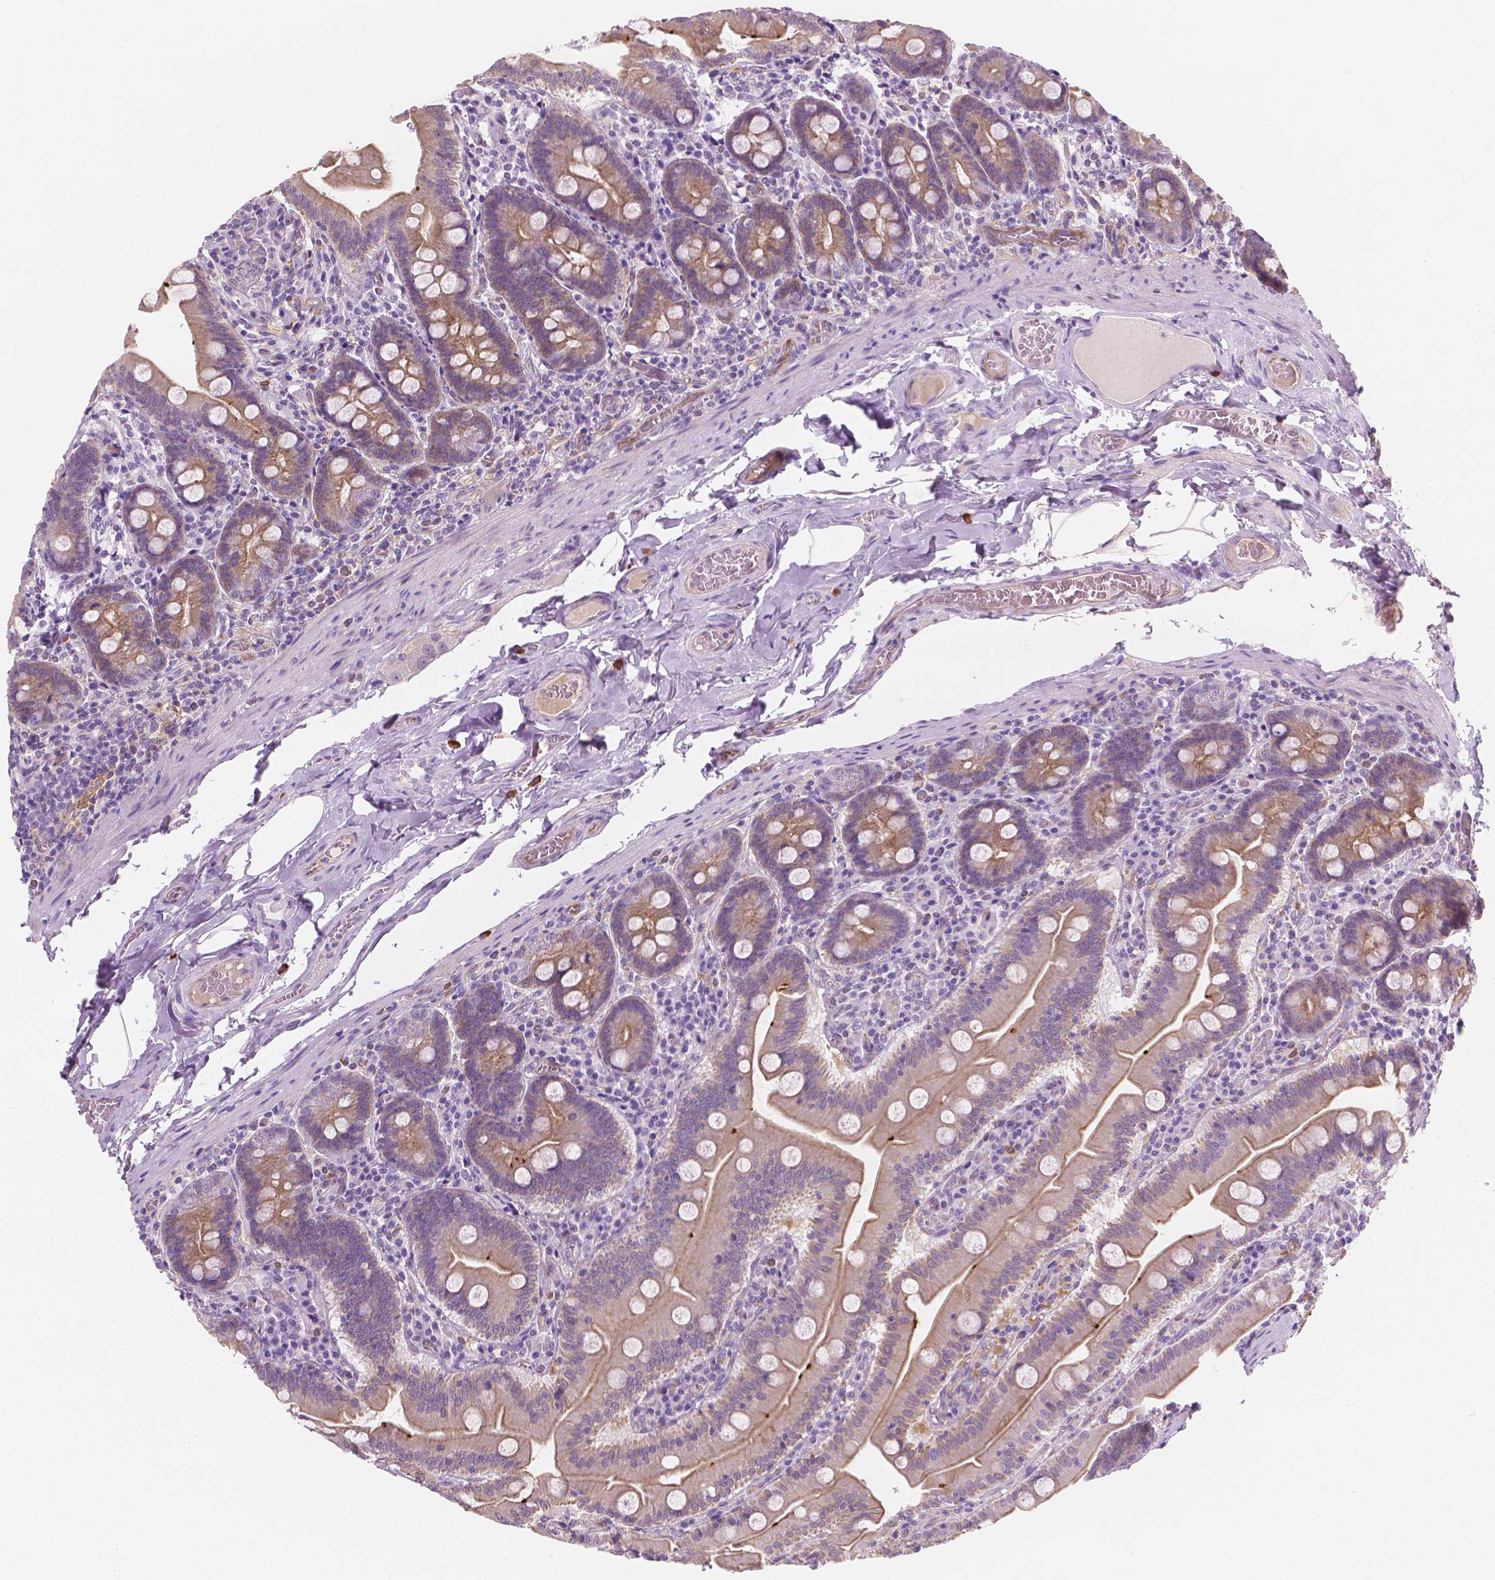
{"staining": {"intensity": "moderate", "quantity": "25%-75%", "location": "cytoplasmic/membranous"}, "tissue": "small intestine", "cell_type": "Glandular cells", "image_type": "normal", "snomed": [{"axis": "morphology", "description": "Normal tissue, NOS"}, {"axis": "topography", "description": "Small intestine"}], "caption": "Immunohistochemistry (IHC) (DAB) staining of normal human small intestine reveals moderate cytoplasmic/membranous protein expression in approximately 25%-75% of glandular cells. (DAB = brown stain, brightfield microscopy at high magnification).", "gene": "EPPK1", "patient": {"sex": "male", "age": 37}}